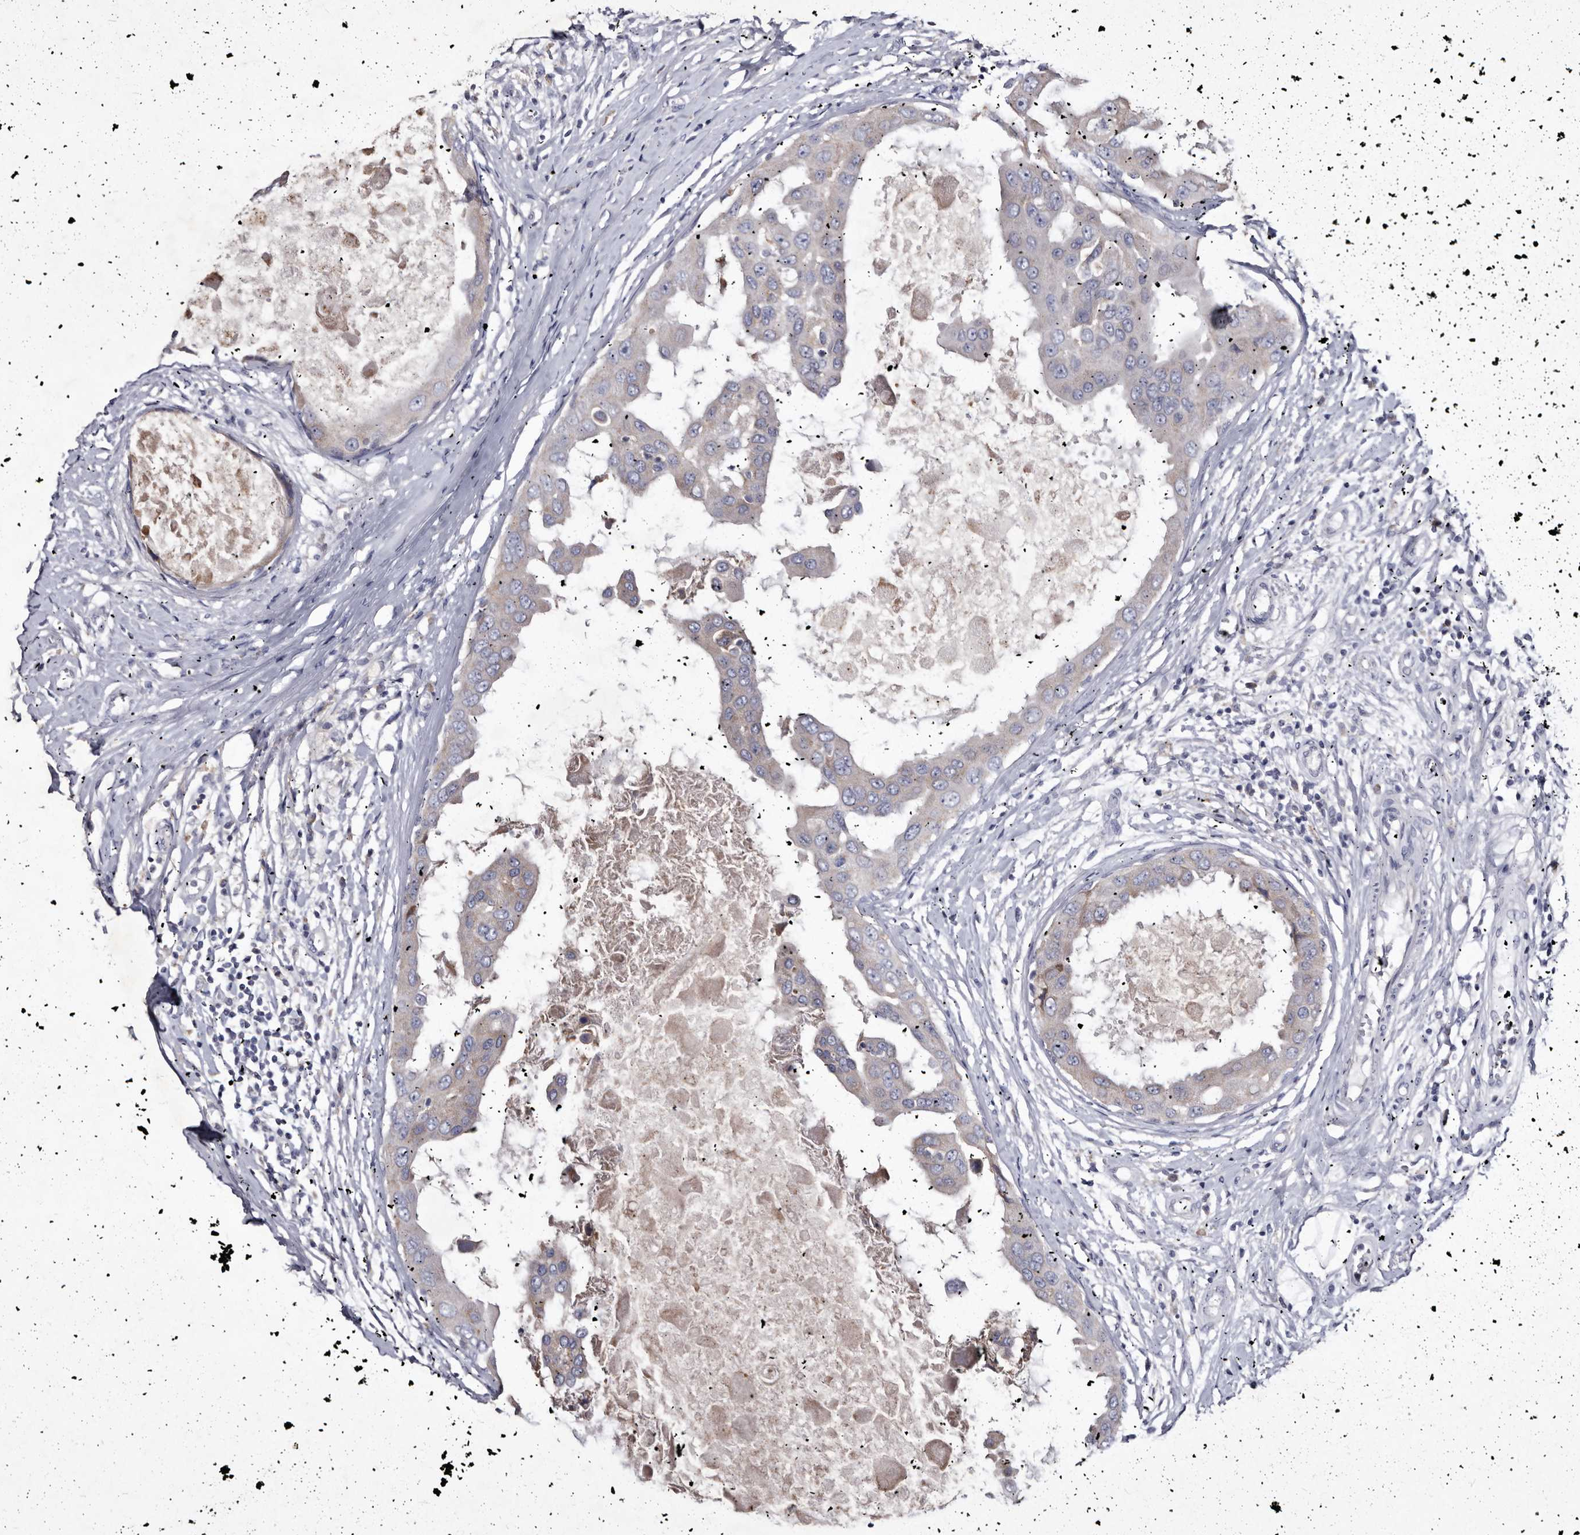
{"staining": {"intensity": "weak", "quantity": "<25%", "location": "cytoplasmic/membranous"}, "tissue": "breast cancer", "cell_type": "Tumor cells", "image_type": "cancer", "snomed": [{"axis": "morphology", "description": "Duct carcinoma"}, {"axis": "topography", "description": "Breast"}], "caption": "Tumor cells show no significant protein expression in breast invasive ductal carcinoma. Brightfield microscopy of immunohistochemistry stained with DAB (brown) and hematoxylin (blue), captured at high magnification.", "gene": "SLC39A2", "patient": {"sex": "female", "age": 27}}